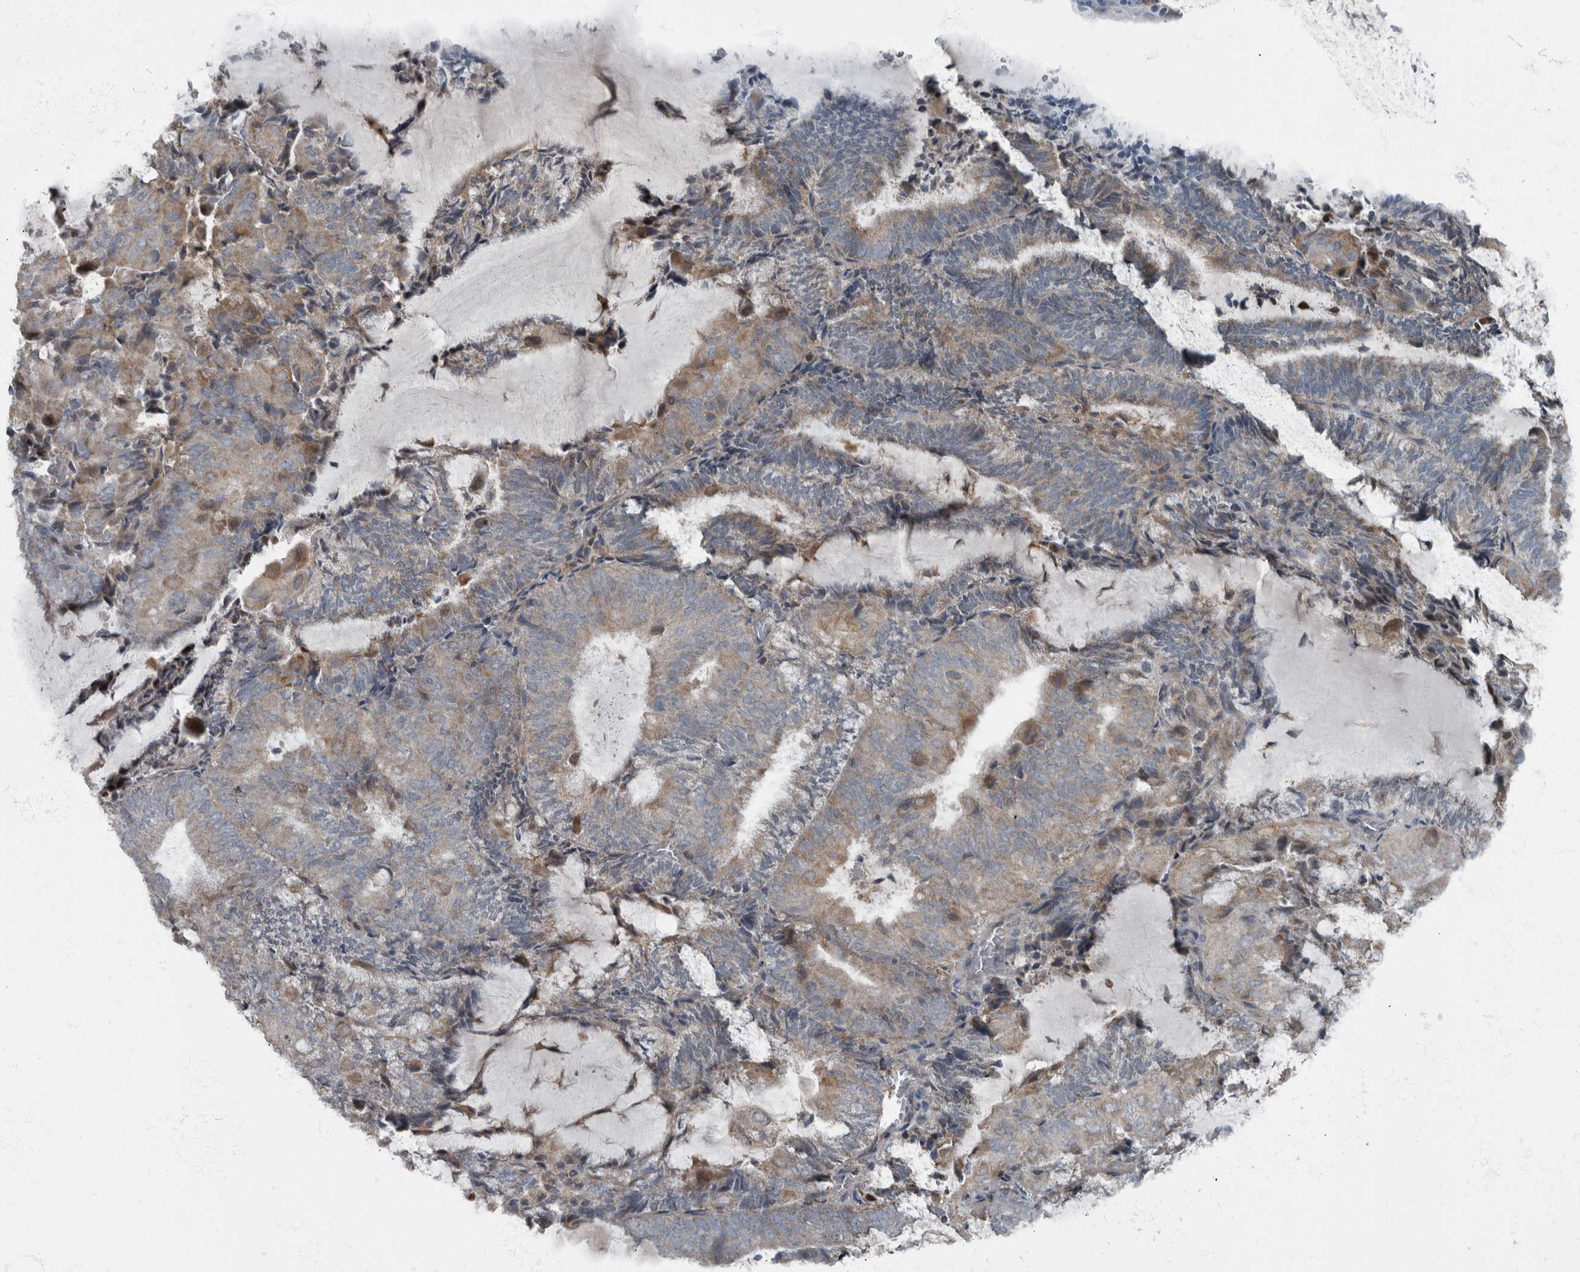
{"staining": {"intensity": "weak", "quantity": "25%-75%", "location": "cytoplasmic/membranous"}, "tissue": "endometrial cancer", "cell_type": "Tumor cells", "image_type": "cancer", "snomed": [{"axis": "morphology", "description": "Adenocarcinoma, NOS"}, {"axis": "topography", "description": "Endometrium"}], "caption": "Immunohistochemistry (DAB (3,3'-diaminobenzidine)) staining of human endometrial cancer (adenocarcinoma) exhibits weak cytoplasmic/membranous protein positivity in about 25%-75% of tumor cells.", "gene": "RABGGTB", "patient": {"sex": "female", "age": 81}}